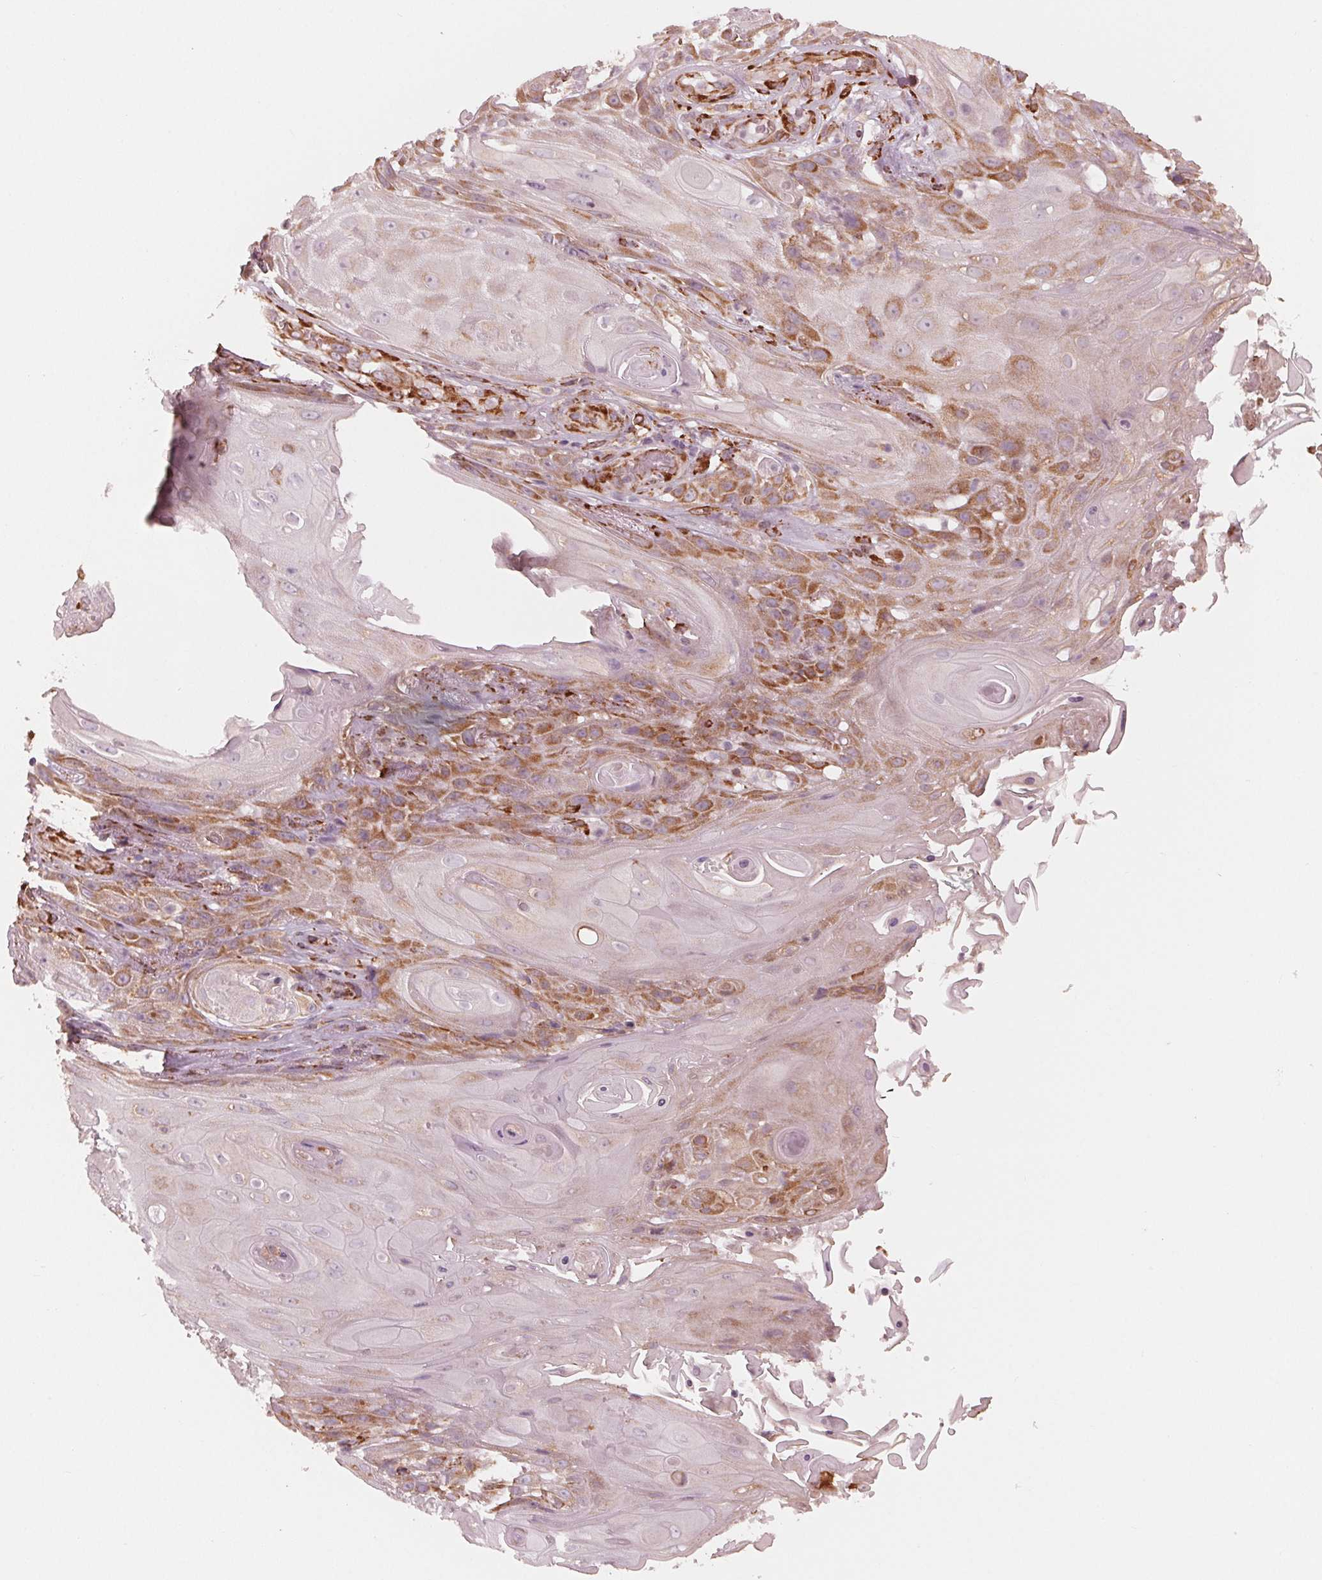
{"staining": {"intensity": "moderate", "quantity": "25%-75%", "location": "cytoplasmic/membranous"}, "tissue": "skin cancer", "cell_type": "Tumor cells", "image_type": "cancer", "snomed": [{"axis": "morphology", "description": "Squamous cell carcinoma, NOS"}, {"axis": "topography", "description": "Skin"}], "caption": "Immunohistochemistry (DAB (3,3'-diaminobenzidine)) staining of human skin squamous cell carcinoma reveals moderate cytoplasmic/membranous protein staining in approximately 25%-75% of tumor cells.", "gene": "IKBIP", "patient": {"sex": "male", "age": 62}}